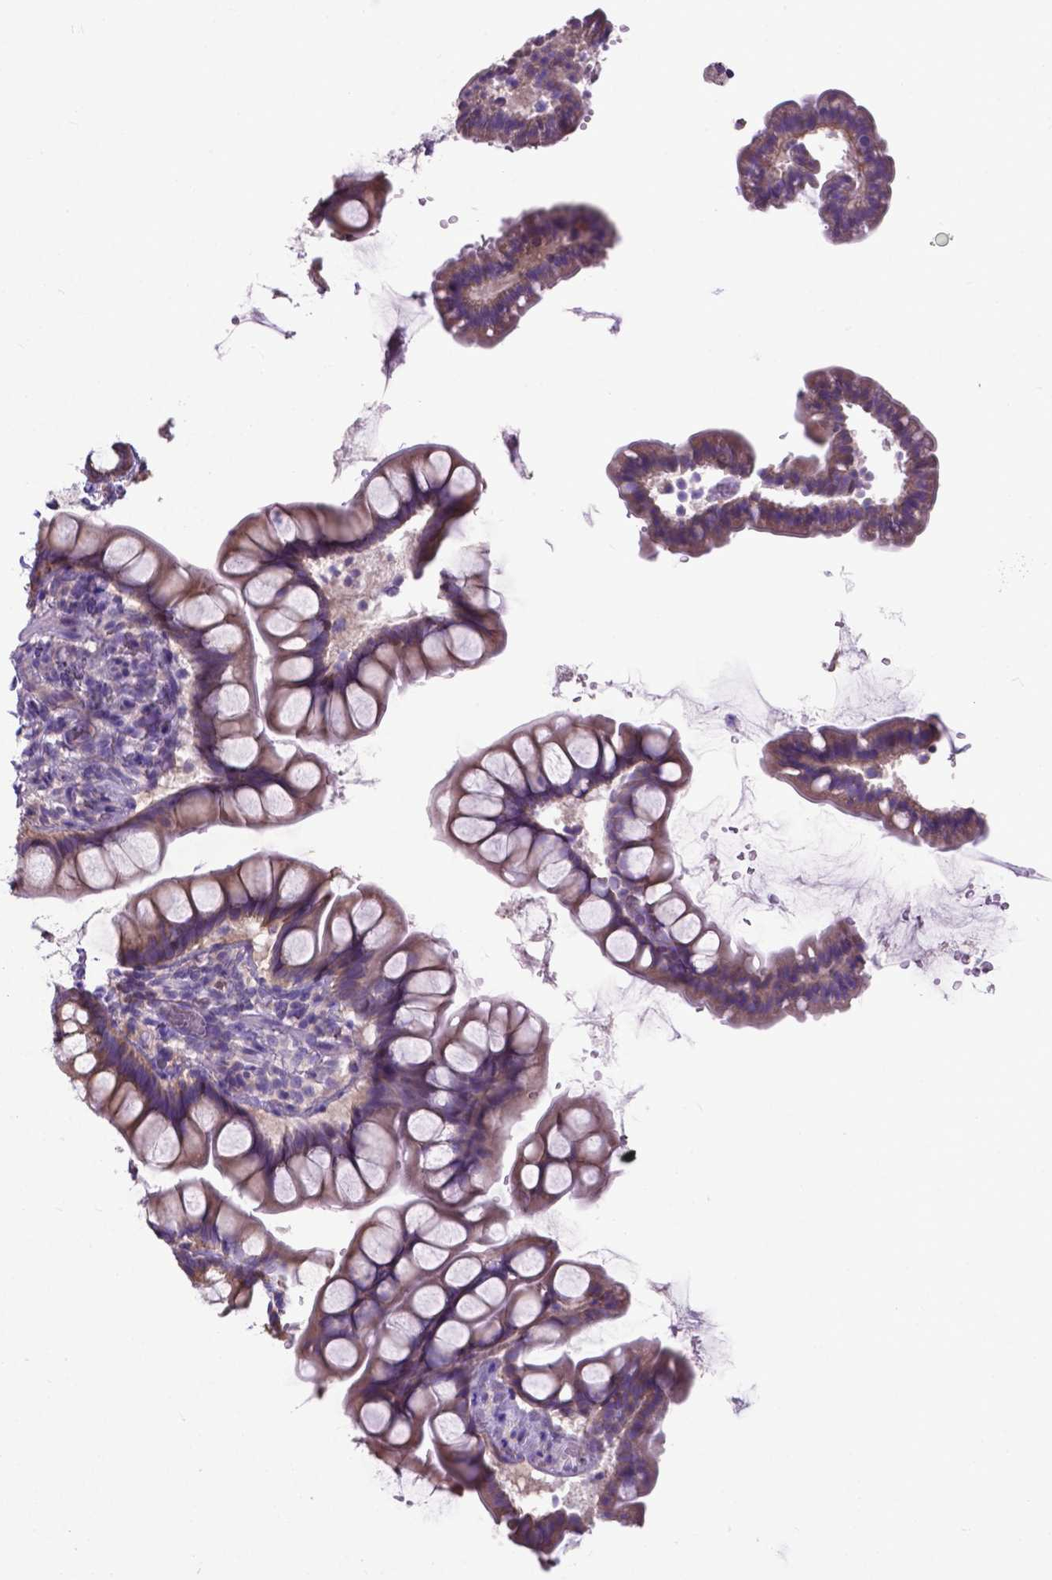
{"staining": {"intensity": "moderate", "quantity": ">75%", "location": "cytoplasmic/membranous"}, "tissue": "small intestine", "cell_type": "Glandular cells", "image_type": "normal", "snomed": [{"axis": "morphology", "description": "Normal tissue, NOS"}, {"axis": "topography", "description": "Small intestine"}], "caption": "An image of human small intestine stained for a protein displays moderate cytoplasmic/membranous brown staining in glandular cells. Ihc stains the protein in brown and the nuclei are stained blue.", "gene": "RPL6", "patient": {"sex": "male", "age": 70}}